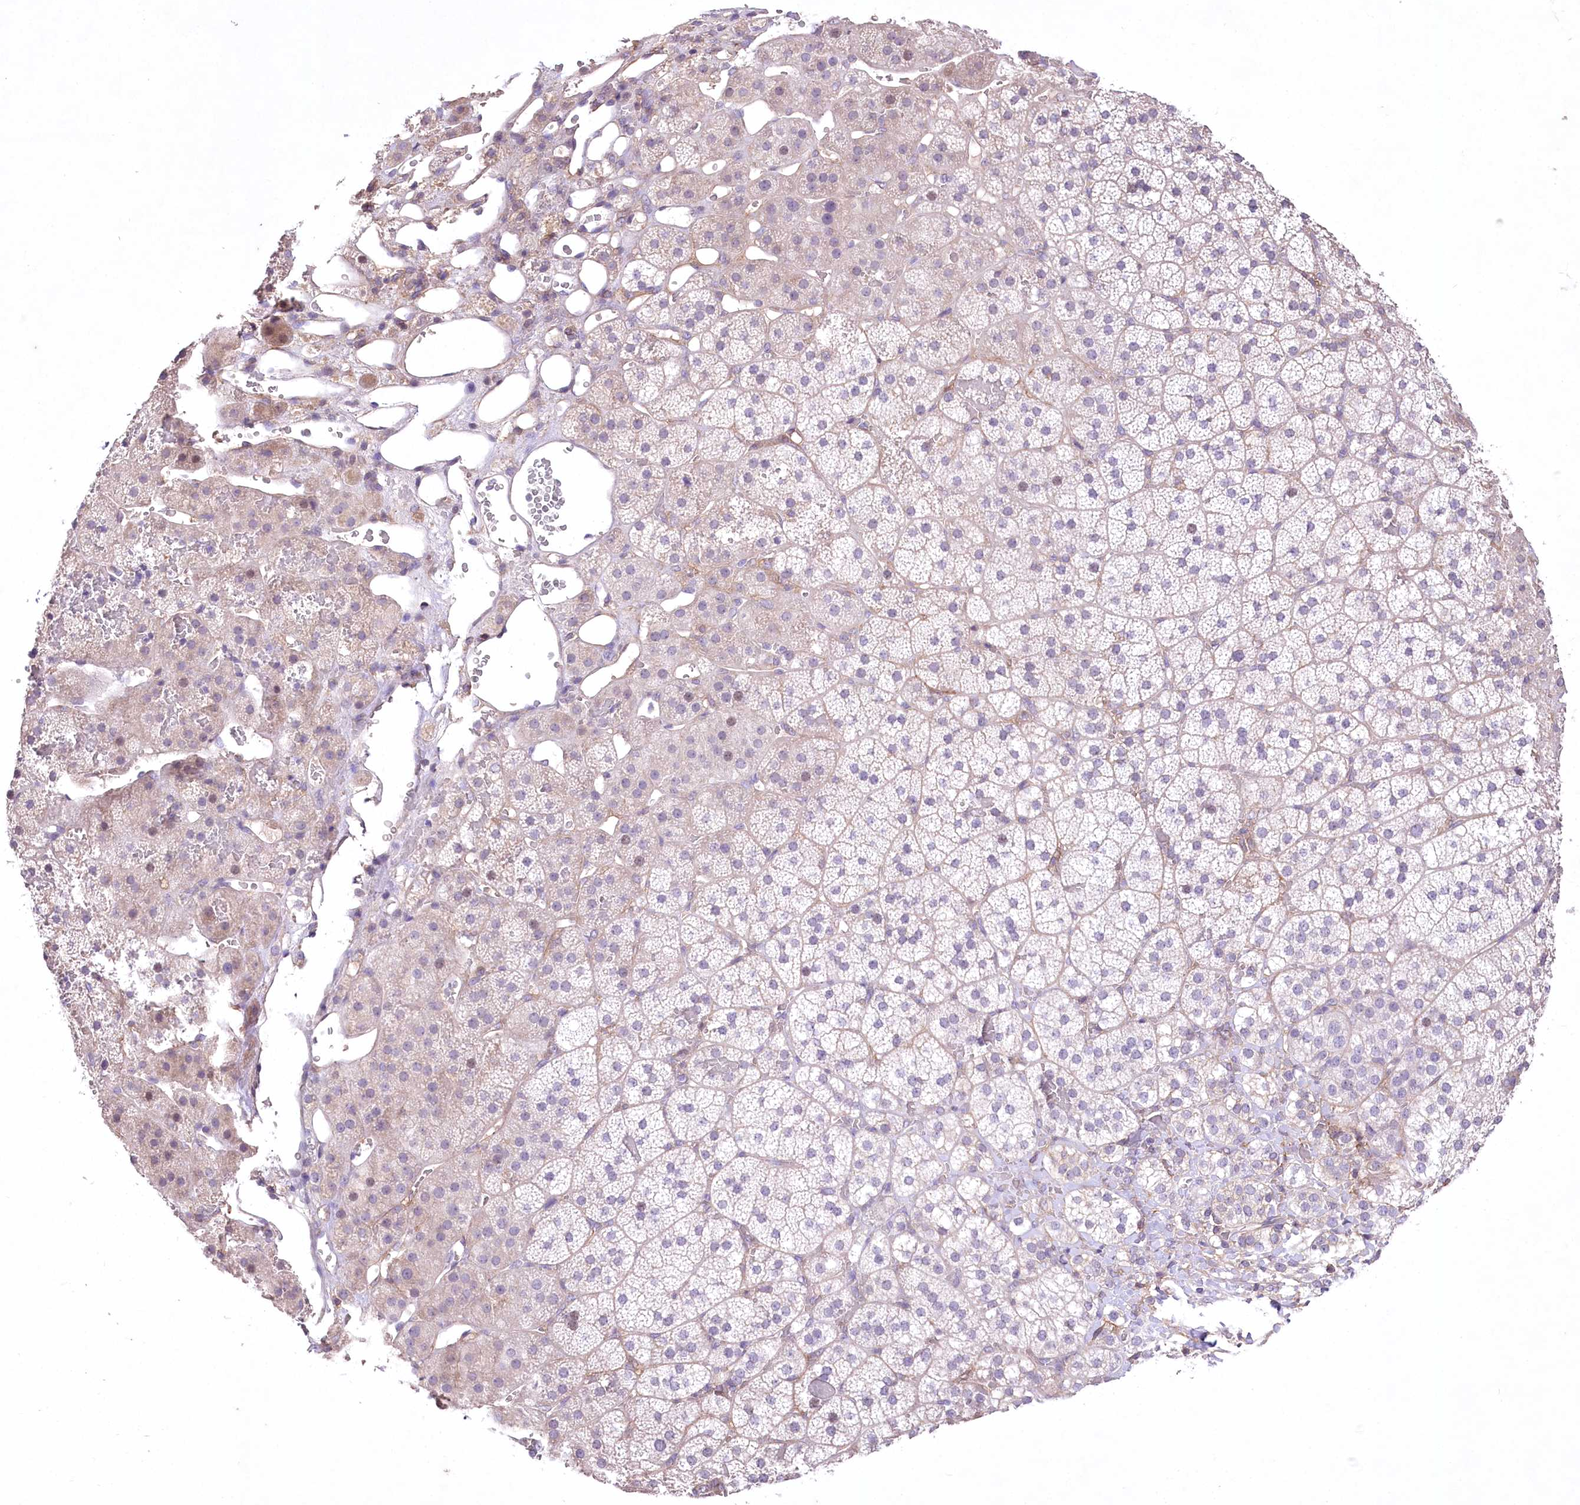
{"staining": {"intensity": "negative", "quantity": "none", "location": "none"}, "tissue": "adrenal gland", "cell_type": "Glandular cells", "image_type": "normal", "snomed": [{"axis": "morphology", "description": "Normal tissue, NOS"}, {"axis": "topography", "description": "Adrenal gland"}], "caption": "High power microscopy histopathology image of an immunohistochemistry (IHC) micrograph of benign adrenal gland, revealing no significant expression in glandular cells. (Brightfield microscopy of DAB (3,3'-diaminobenzidine) immunohistochemistry at high magnification).", "gene": "ENPP1", "patient": {"sex": "female", "age": 44}}